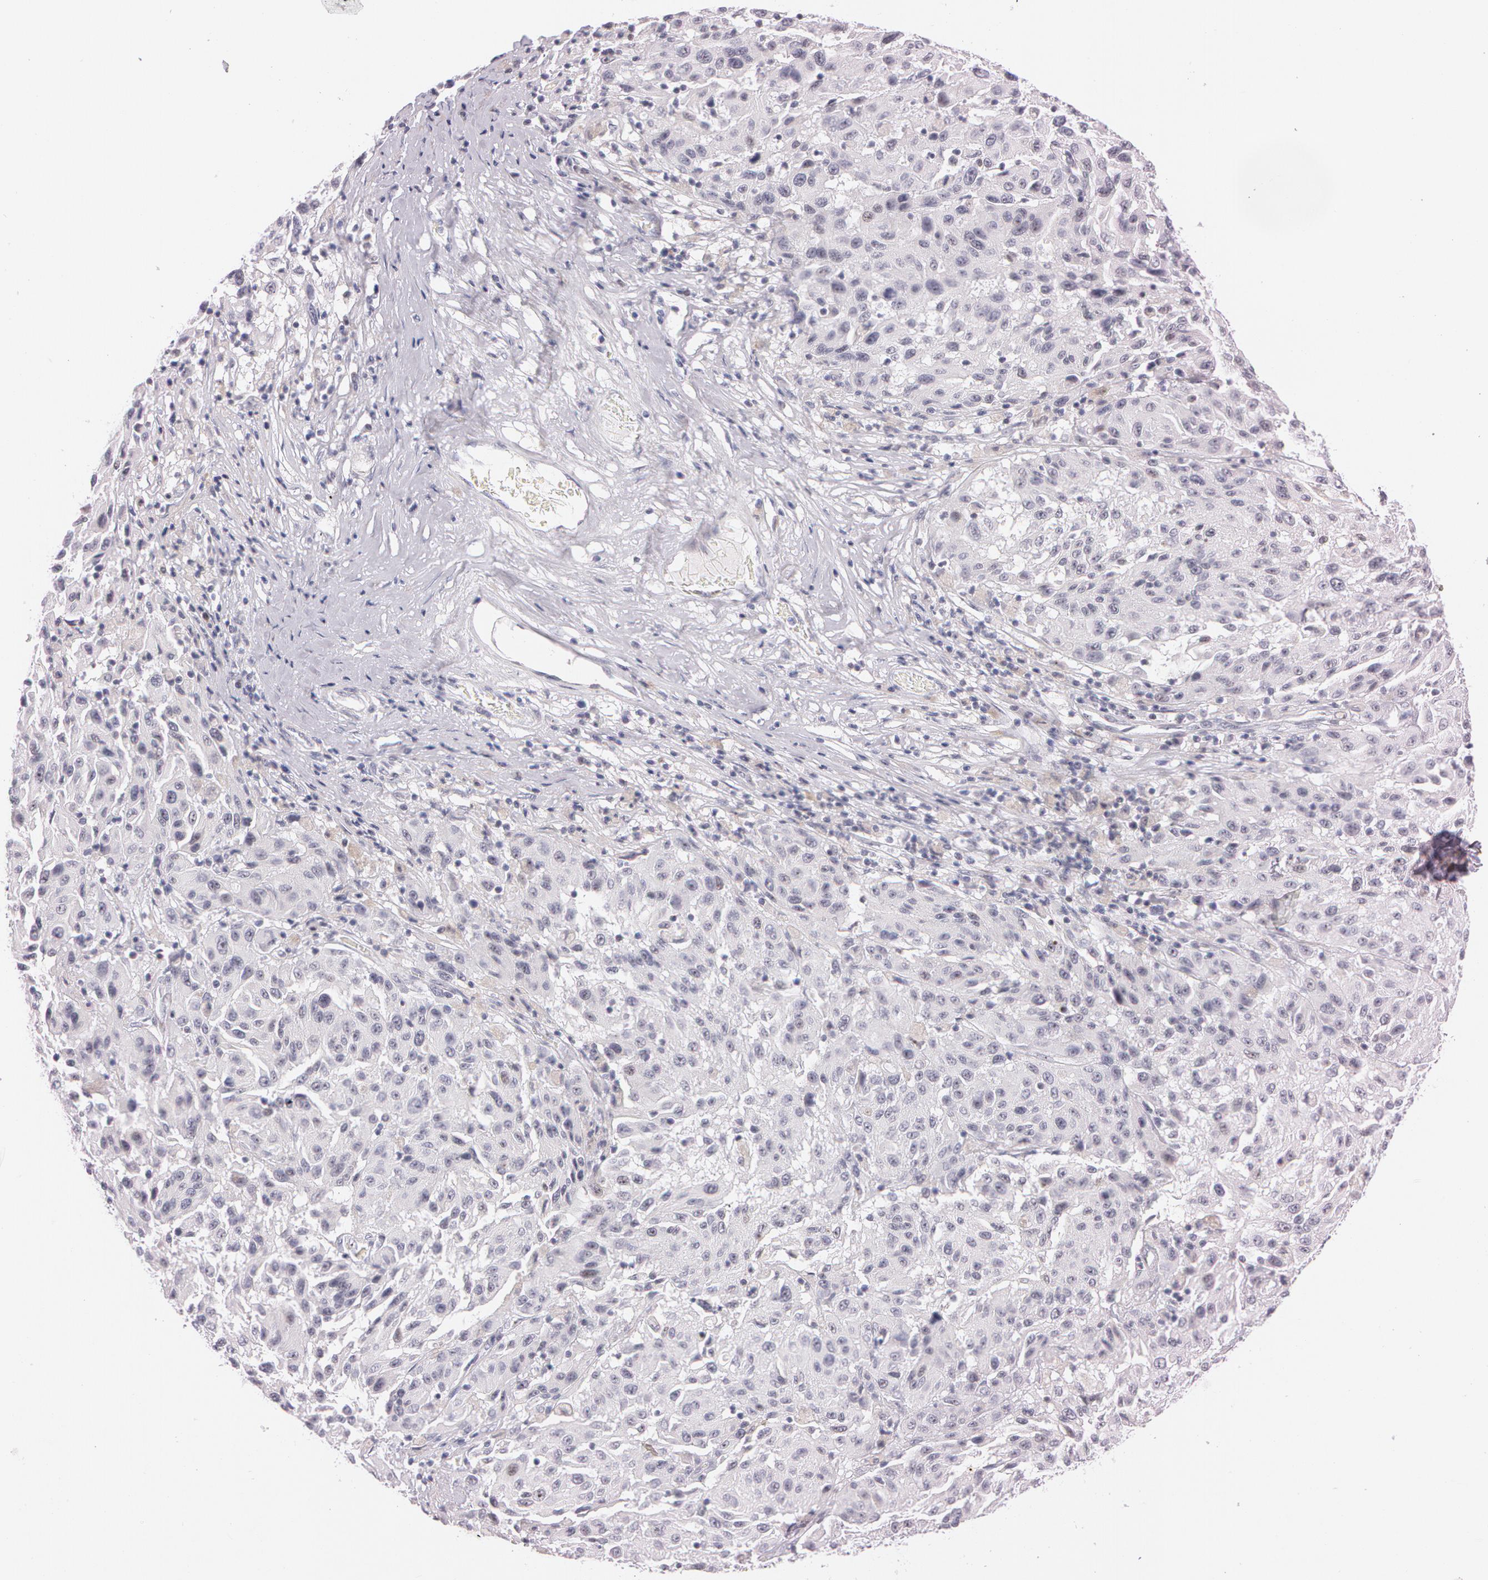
{"staining": {"intensity": "weak", "quantity": "25%-75%", "location": "nuclear"}, "tissue": "melanoma", "cell_type": "Tumor cells", "image_type": "cancer", "snomed": [{"axis": "morphology", "description": "Malignant melanoma, NOS"}, {"axis": "topography", "description": "Skin"}], "caption": "High-power microscopy captured an IHC micrograph of malignant melanoma, revealing weak nuclear staining in about 25%-75% of tumor cells.", "gene": "FBL", "patient": {"sex": "female", "age": 77}}